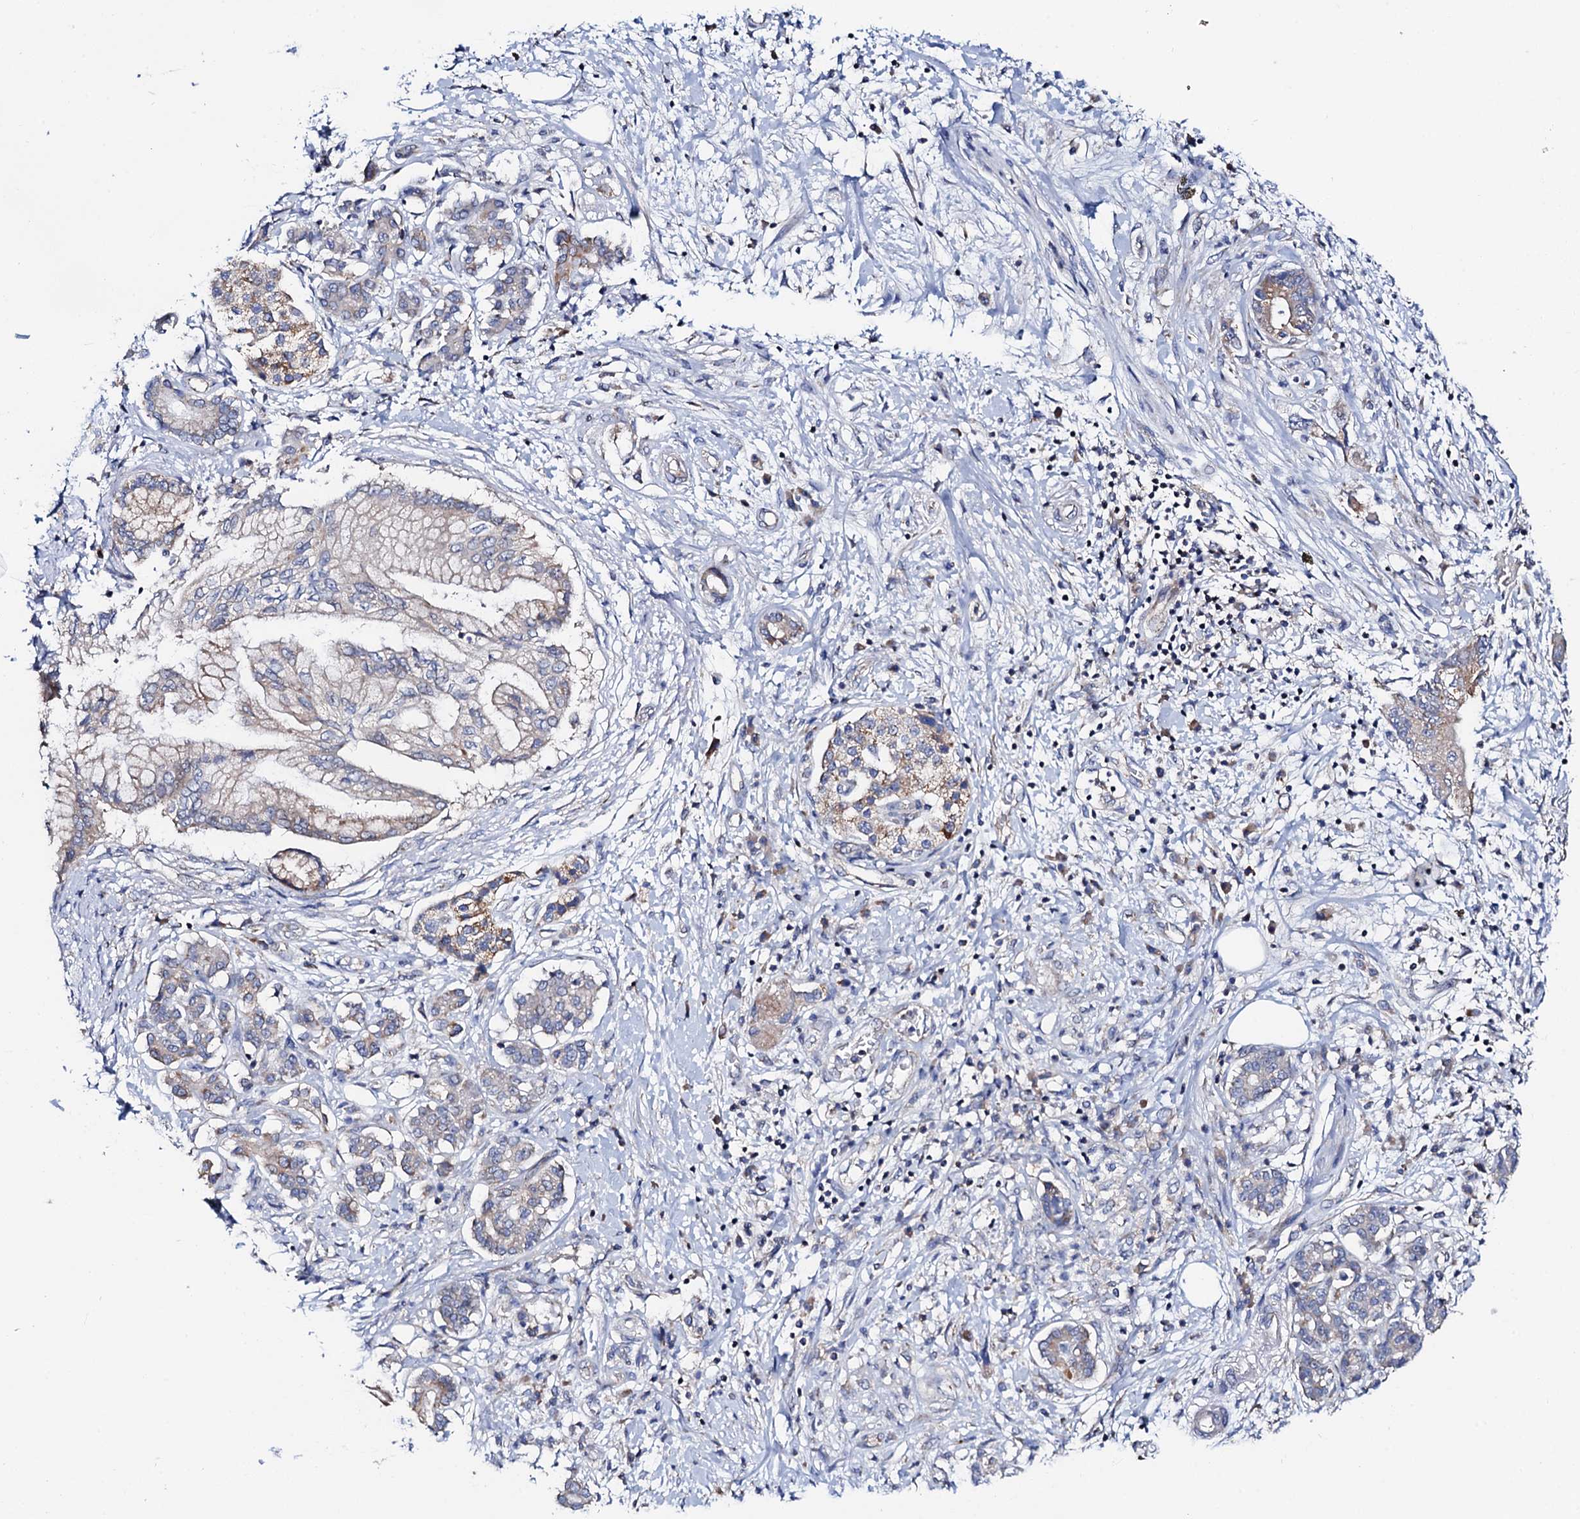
{"staining": {"intensity": "weak", "quantity": "<25%", "location": "cytoplasmic/membranous"}, "tissue": "pancreatic cancer", "cell_type": "Tumor cells", "image_type": "cancer", "snomed": [{"axis": "morphology", "description": "Adenocarcinoma, NOS"}, {"axis": "topography", "description": "Pancreas"}], "caption": "An image of pancreatic cancer stained for a protein displays no brown staining in tumor cells.", "gene": "MRPL48", "patient": {"sex": "female", "age": 73}}